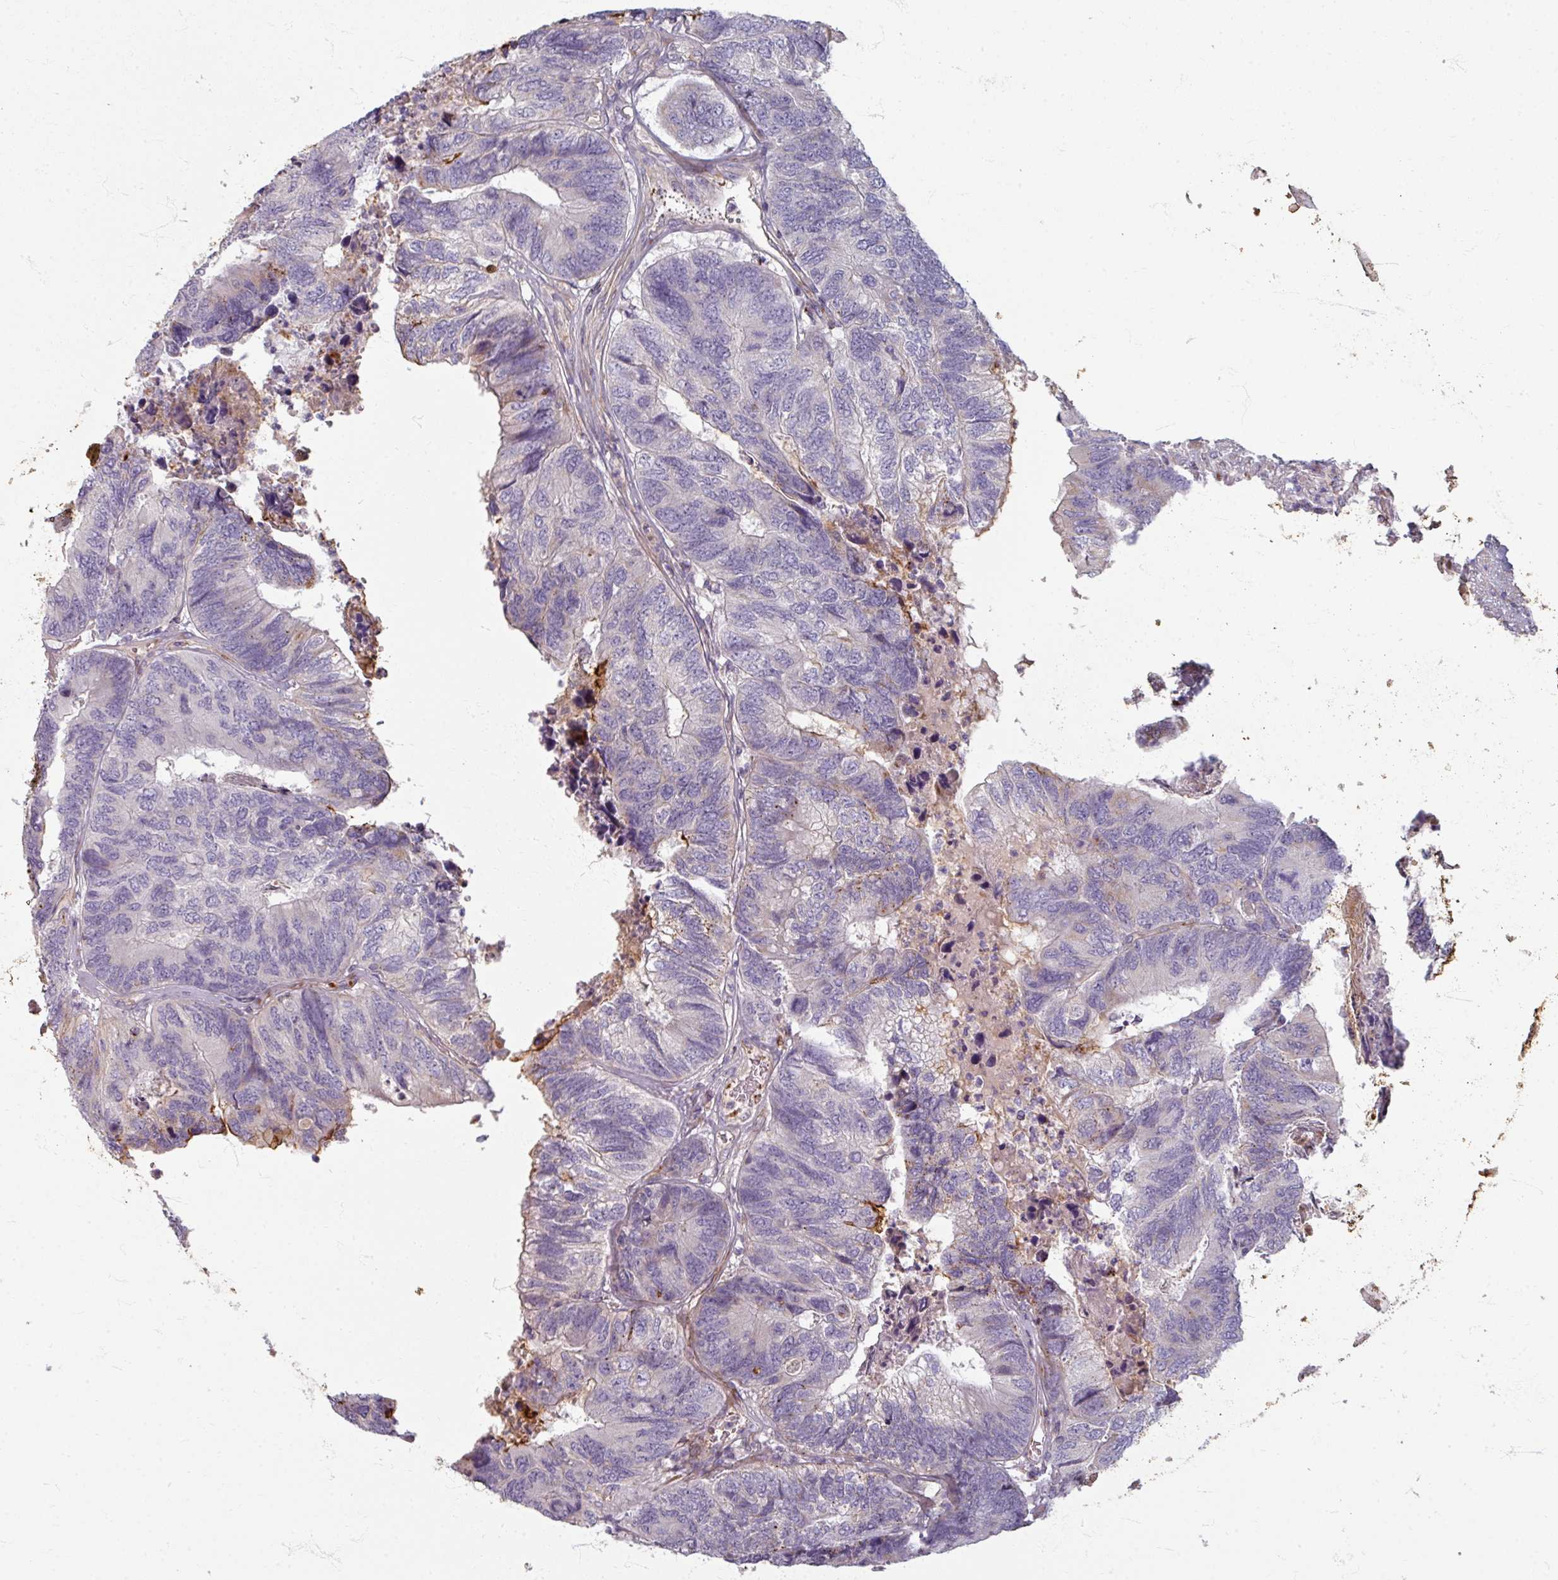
{"staining": {"intensity": "negative", "quantity": "none", "location": "none"}, "tissue": "colorectal cancer", "cell_type": "Tumor cells", "image_type": "cancer", "snomed": [{"axis": "morphology", "description": "Adenocarcinoma, NOS"}, {"axis": "topography", "description": "Colon"}], "caption": "Micrograph shows no protein positivity in tumor cells of colorectal cancer (adenocarcinoma) tissue.", "gene": "GABARAPL1", "patient": {"sex": "female", "age": 67}}